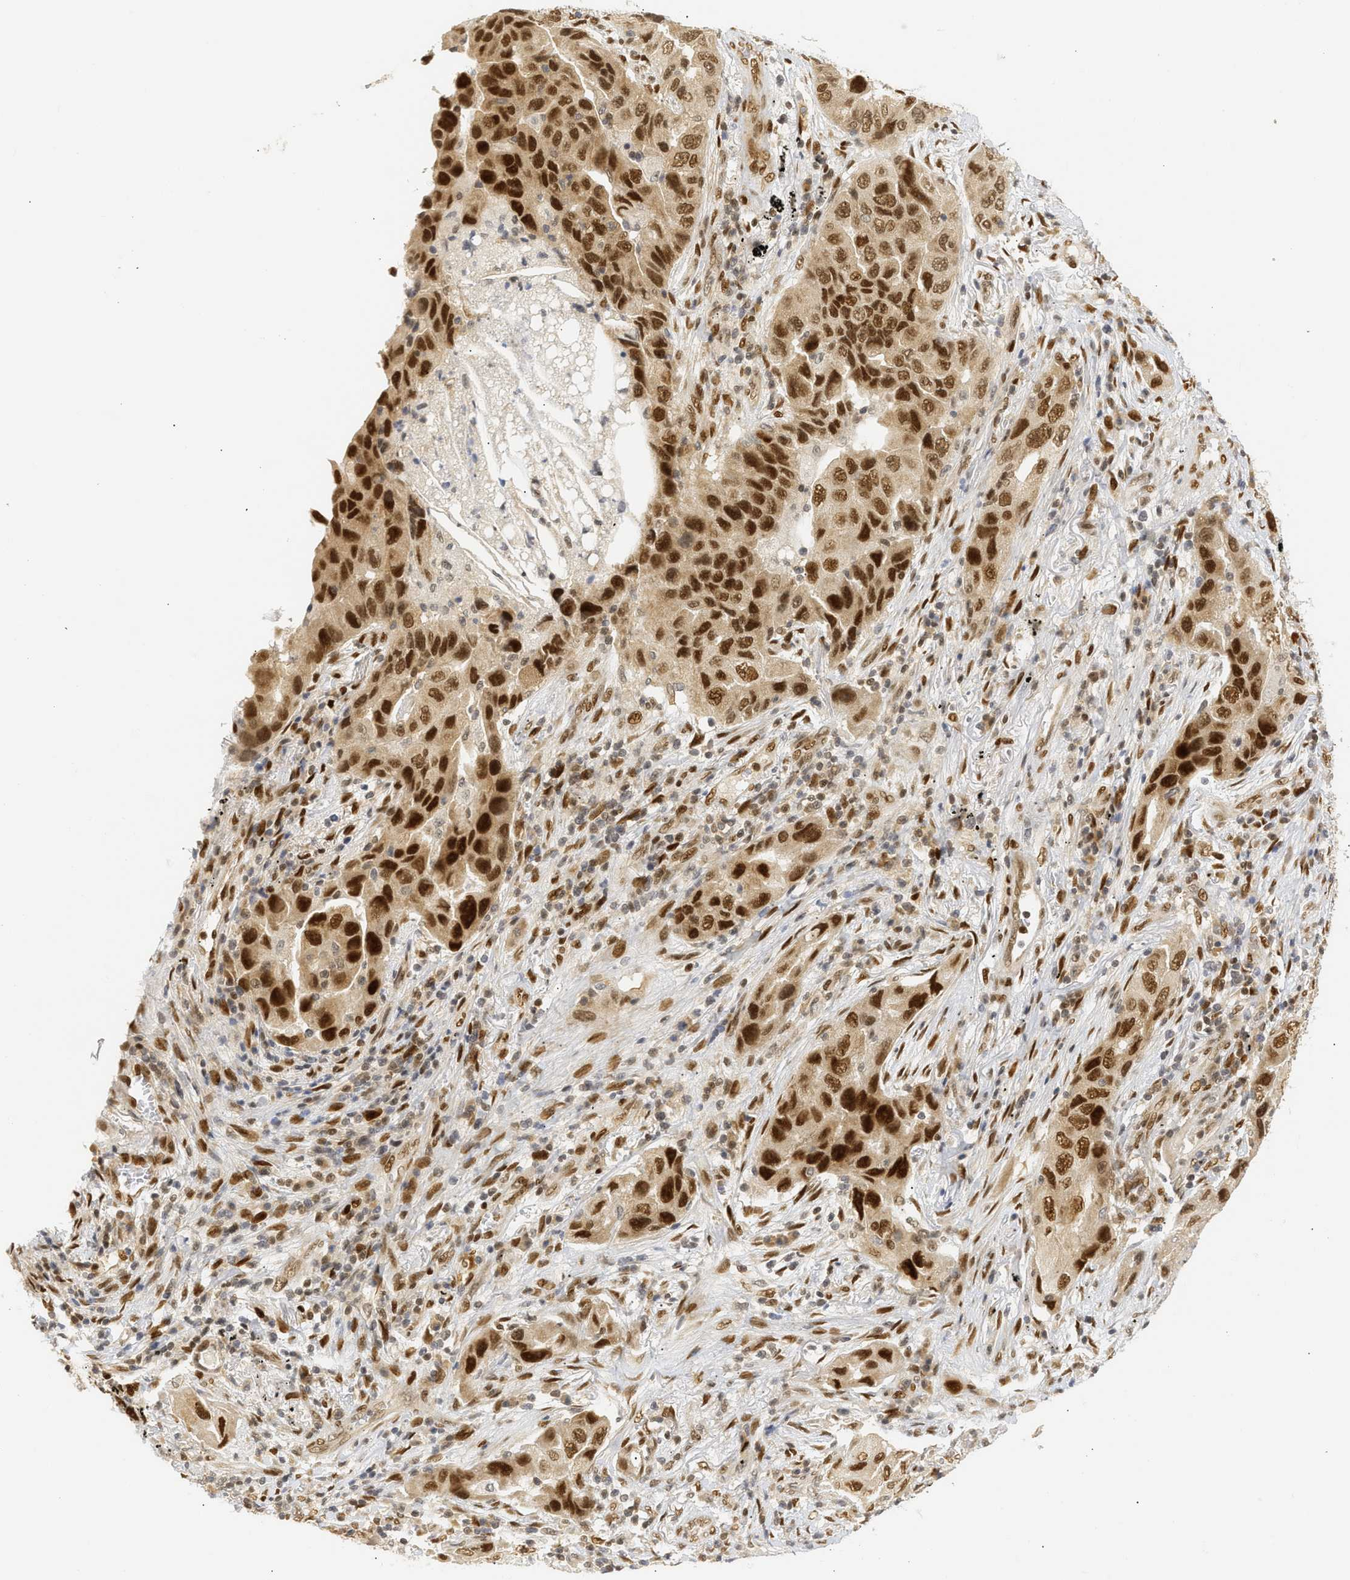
{"staining": {"intensity": "strong", "quantity": ">75%", "location": "nuclear"}, "tissue": "lung cancer", "cell_type": "Tumor cells", "image_type": "cancer", "snomed": [{"axis": "morphology", "description": "Adenocarcinoma, NOS"}, {"axis": "topography", "description": "Lung"}], "caption": "The photomicrograph shows immunohistochemical staining of lung cancer. There is strong nuclear positivity is seen in approximately >75% of tumor cells. The staining was performed using DAB, with brown indicating positive protein expression. Nuclei are stained blue with hematoxylin.", "gene": "SSBP2", "patient": {"sex": "female", "age": 65}}